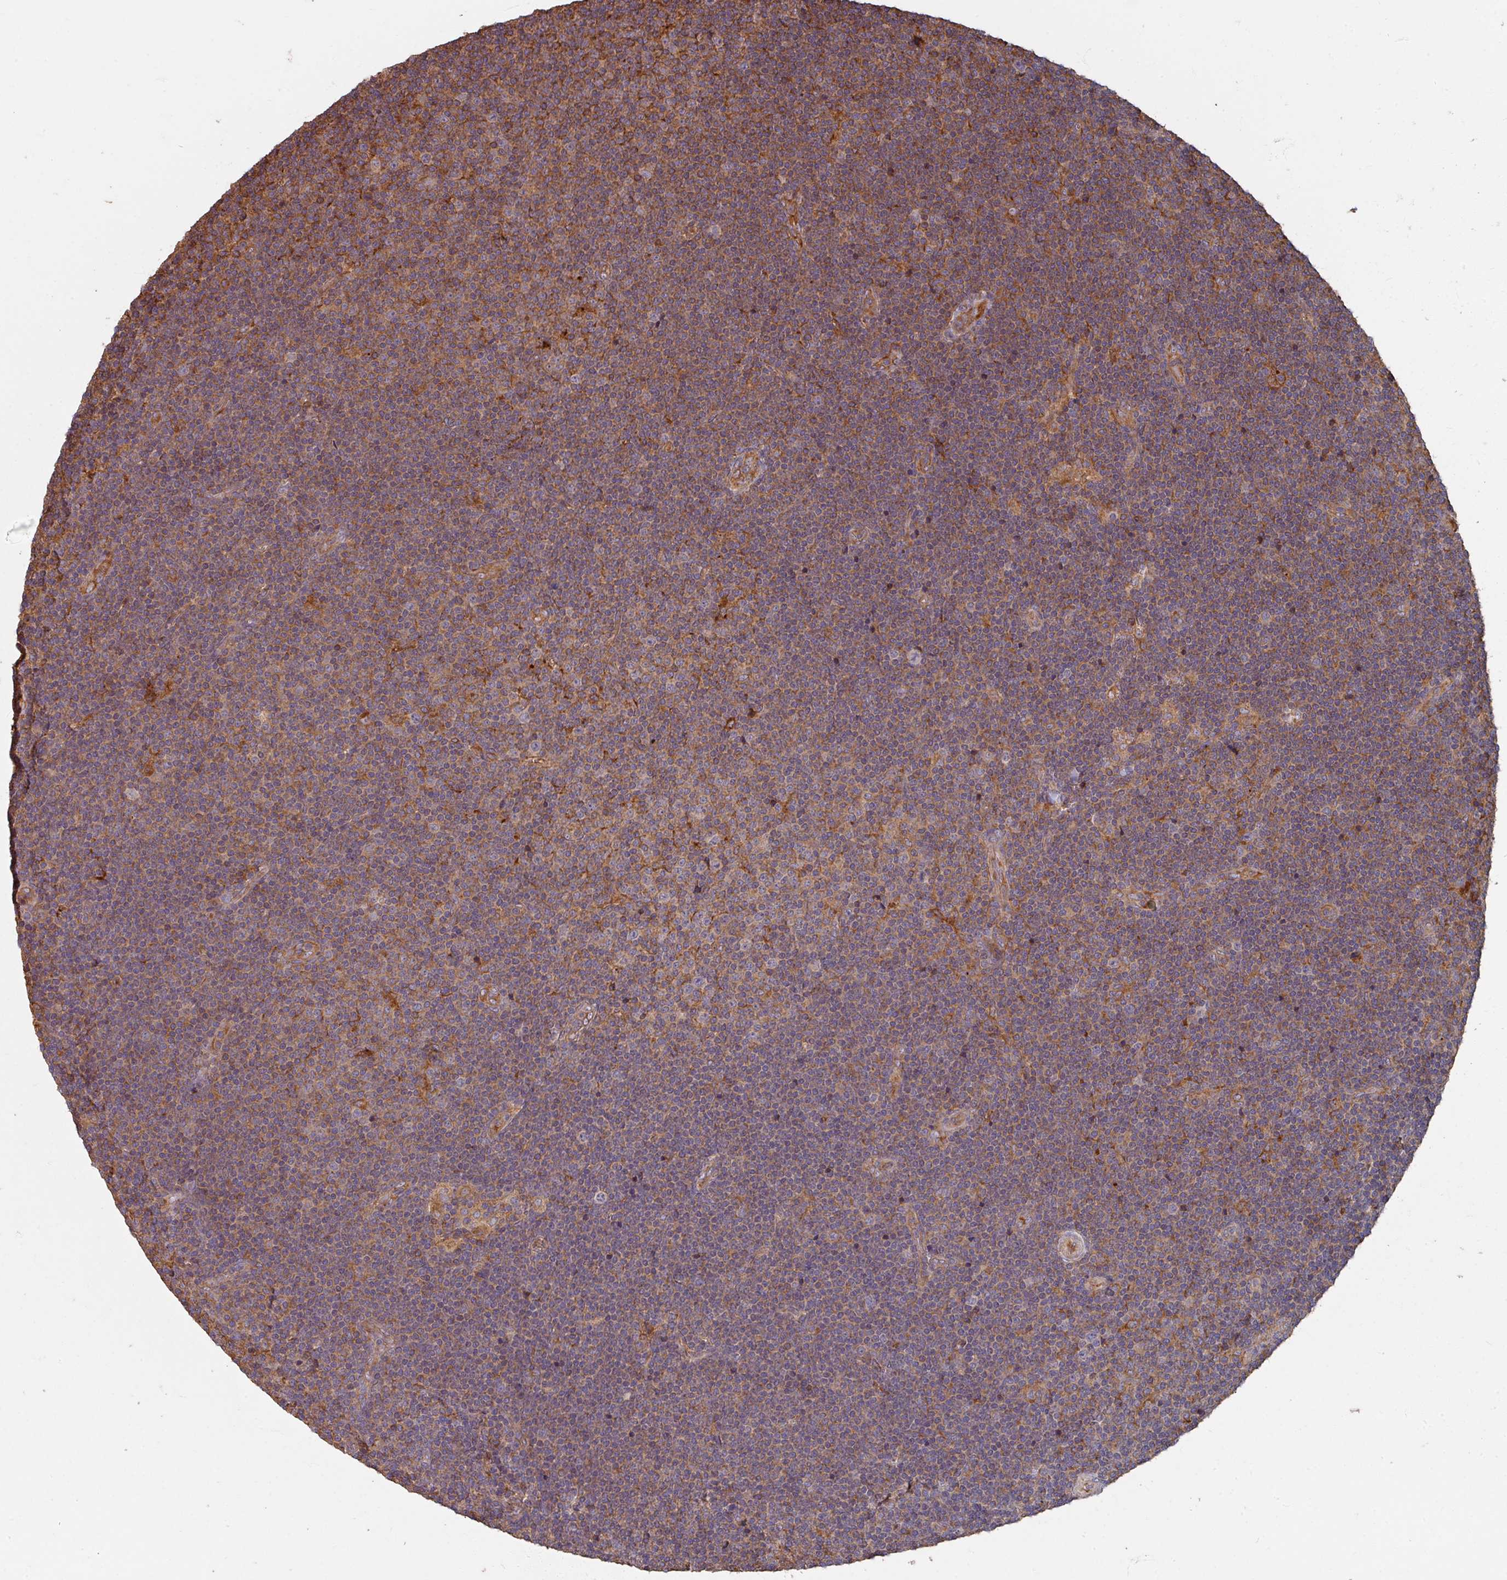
{"staining": {"intensity": "weak", "quantity": "25%-75%", "location": "cytoplasmic/membranous"}, "tissue": "lymphoma", "cell_type": "Tumor cells", "image_type": "cancer", "snomed": [{"axis": "morphology", "description": "Malignant lymphoma, non-Hodgkin's type, Low grade"}, {"axis": "topography", "description": "Lymph node"}], "caption": "Protein analysis of lymphoma tissue shows weak cytoplasmic/membranous staining in about 25%-75% of tumor cells. (DAB (3,3'-diaminobenzidine) IHC, brown staining for protein, blue staining for nuclei).", "gene": "CCDC68", "patient": {"sex": "male", "age": 48}}